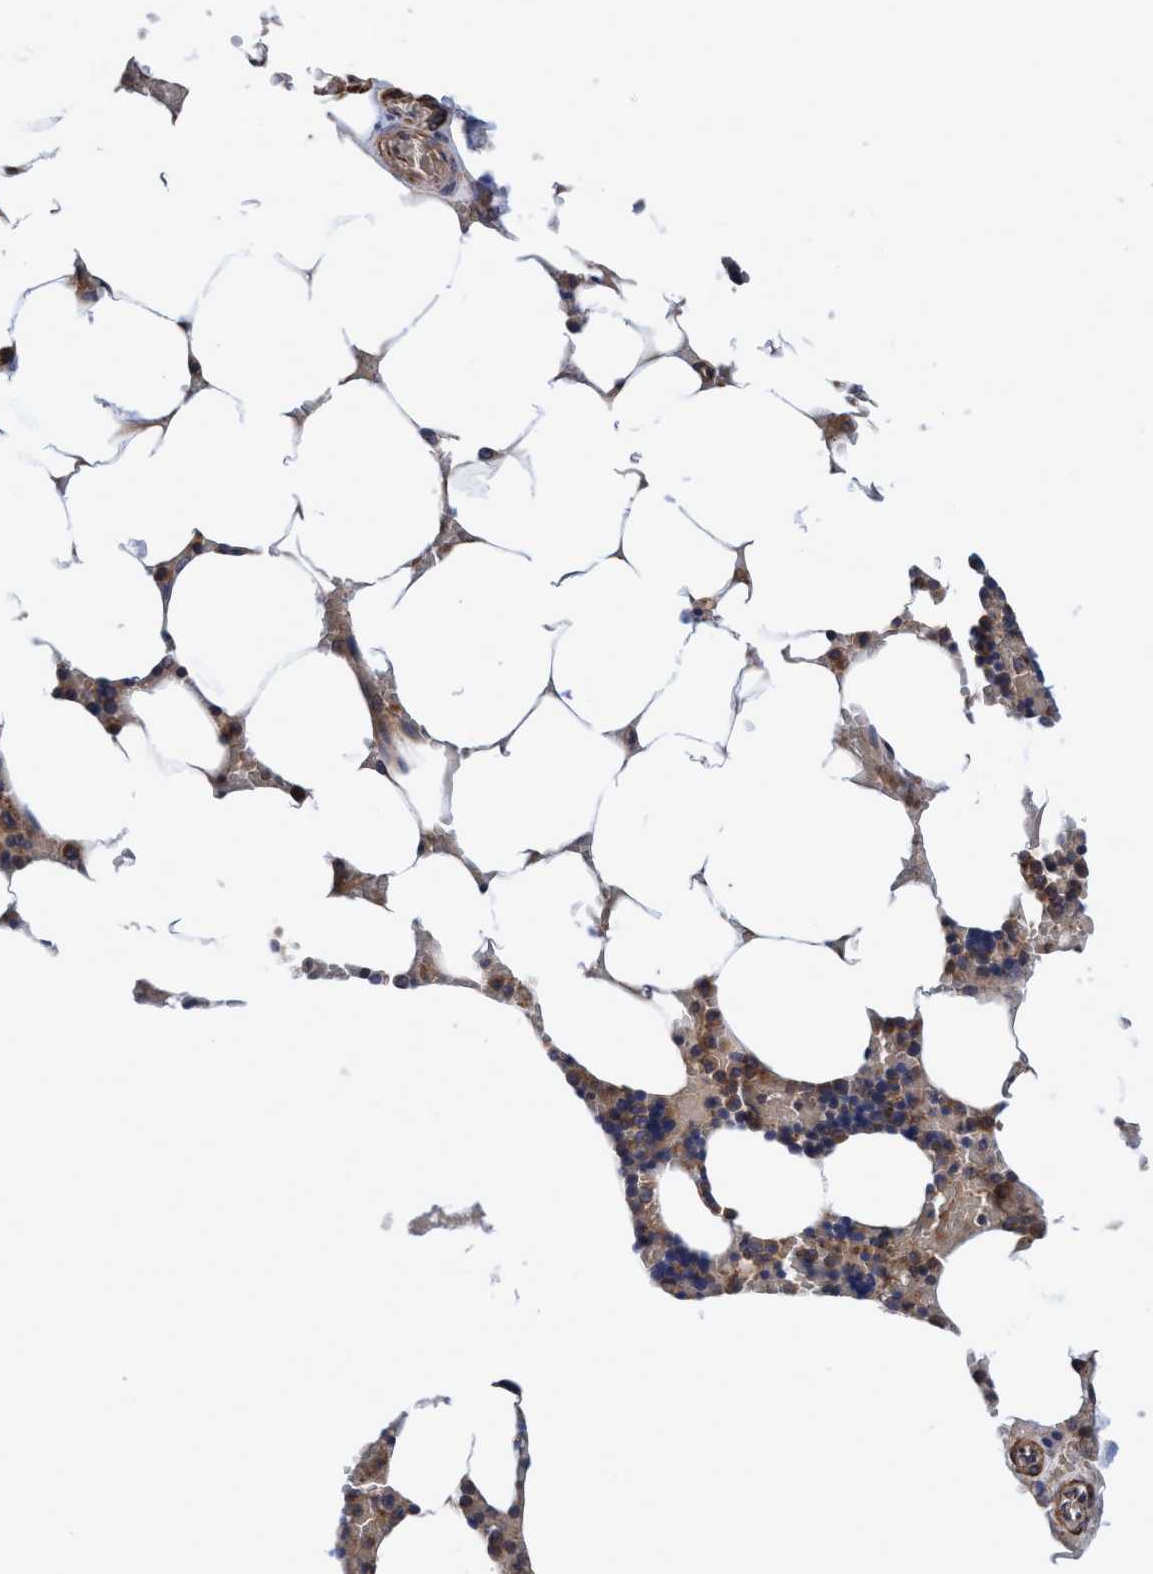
{"staining": {"intensity": "moderate", "quantity": "25%-75%", "location": "cytoplasmic/membranous"}, "tissue": "bone marrow", "cell_type": "Hematopoietic cells", "image_type": "normal", "snomed": [{"axis": "morphology", "description": "Normal tissue, NOS"}, {"axis": "topography", "description": "Bone marrow"}], "caption": "Immunohistochemistry (IHC) (DAB) staining of unremarkable bone marrow exhibits moderate cytoplasmic/membranous protein expression in about 25%-75% of hematopoietic cells. The protein is shown in brown color, while the nuclei are stained blue.", "gene": "CALCOCO2", "patient": {"sex": "male", "age": 70}}